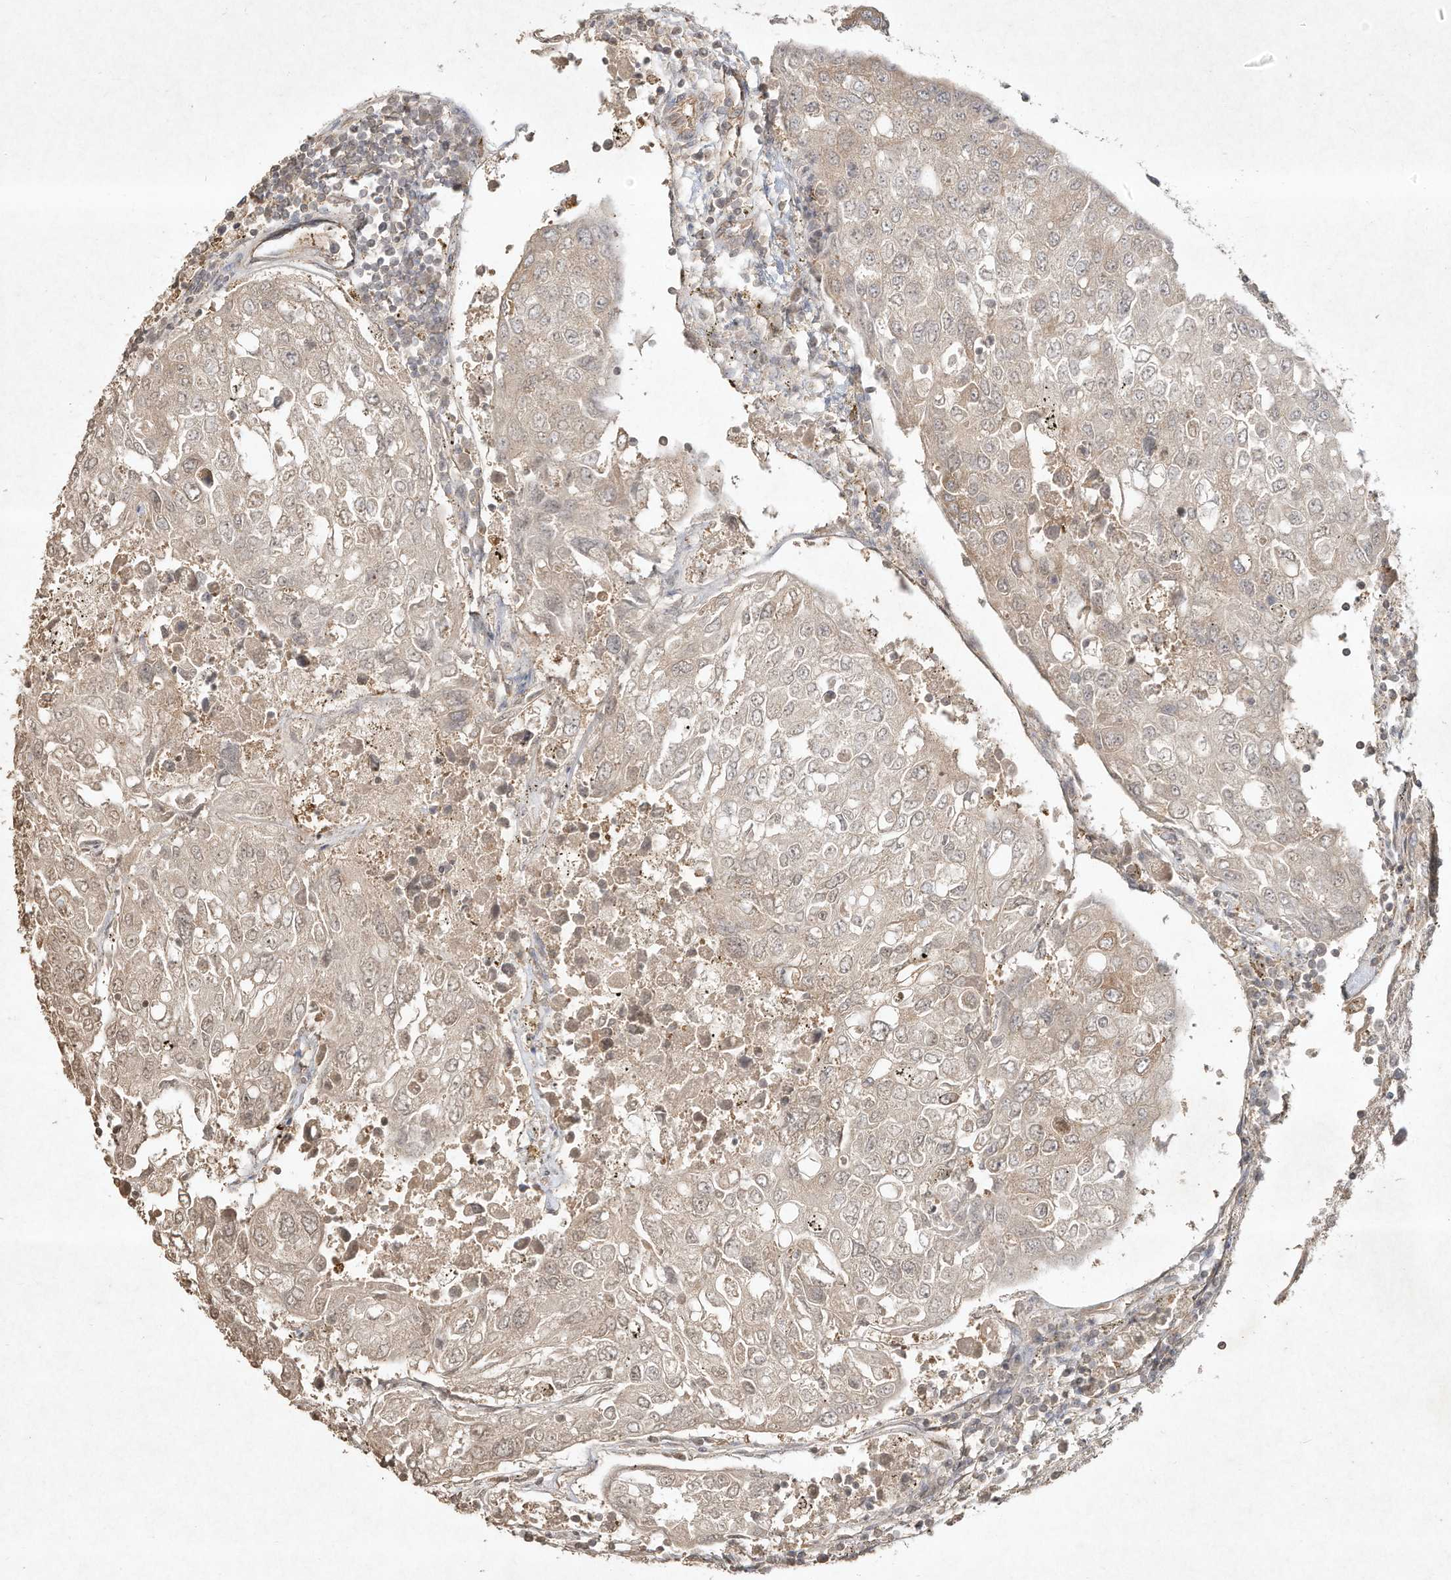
{"staining": {"intensity": "weak", "quantity": ">75%", "location": "cytoplasmic/membranous"}, "tissue": "urothelial cancer", "cell_type": "Tumor cells", "image_type": "cancer", "snomed": [{"axis": "morphology", "description": "Urothelial carcinoma, High grade"}, {"axis": "topography", "description": "Lymph node"}, {"axis": "topography", "description": "Urinary bladder"}], "caption": "The micrograph reveals a brown stain indicating the presence of a protein in the cytoplasmic/membranous of tumor cells in urothelial cancer. (DAB (3,3'-diaminobenzidine) = brown stain, brightfield microscopy at high magnification).", "gene": "DYNC1I2", "patient": {"sex": "male", "age": 51}}